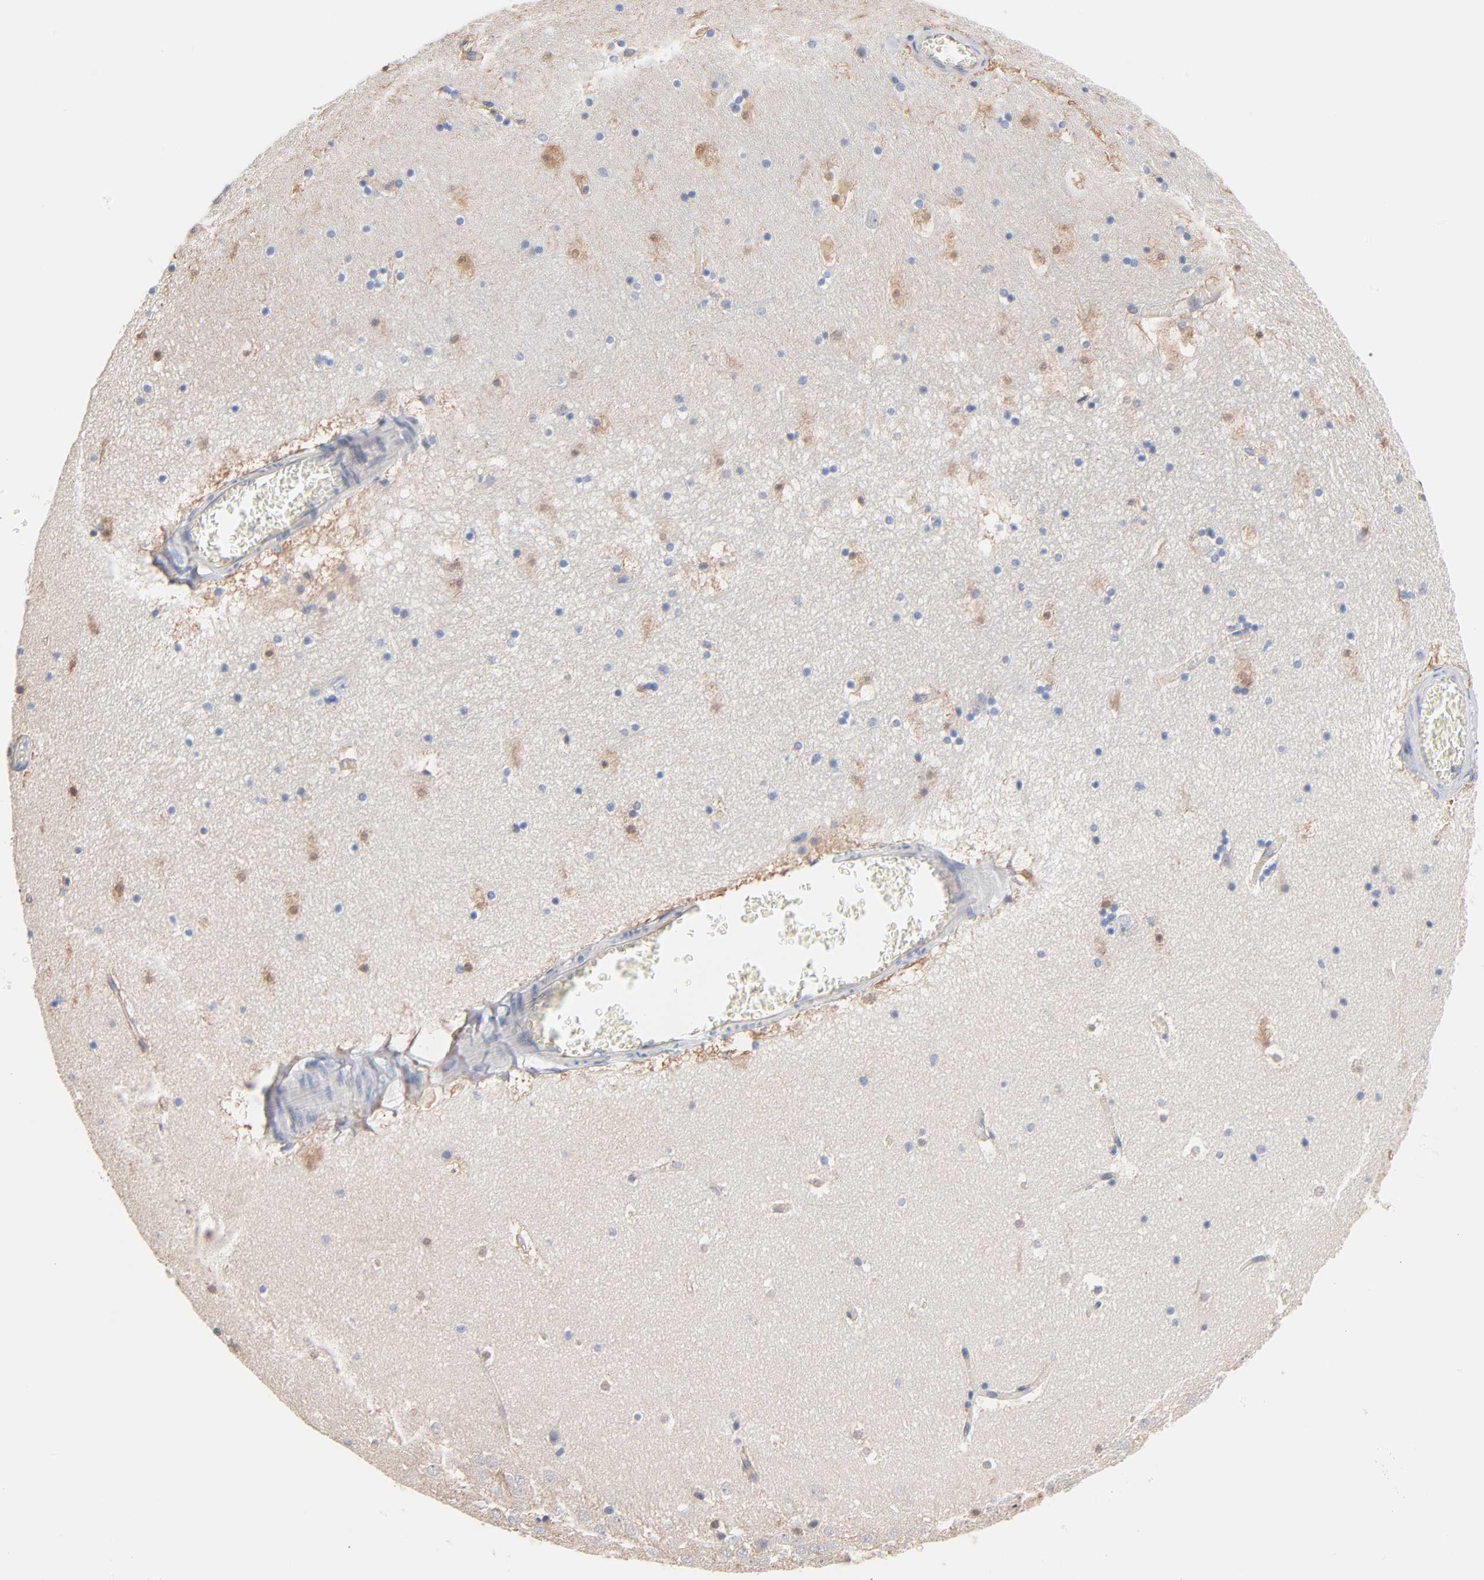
{"staining": {"intensity": "negative", "quantity": "none", "location": "none"}, "tissue": "hippocampus", "cell_type": "Glial cells", "image_type": "normal", "snomed": [{"axis": "morphology", "description": "Normal tissue, NOS"}, {"axis": "topography", "description": "Hippocampus"}], "caption": "Protein analysis of unremarkable hippocampus shows no significant staining in glial cells.", "gene": "ABCD4", "patient": {"sex": "male", "age": 45}}